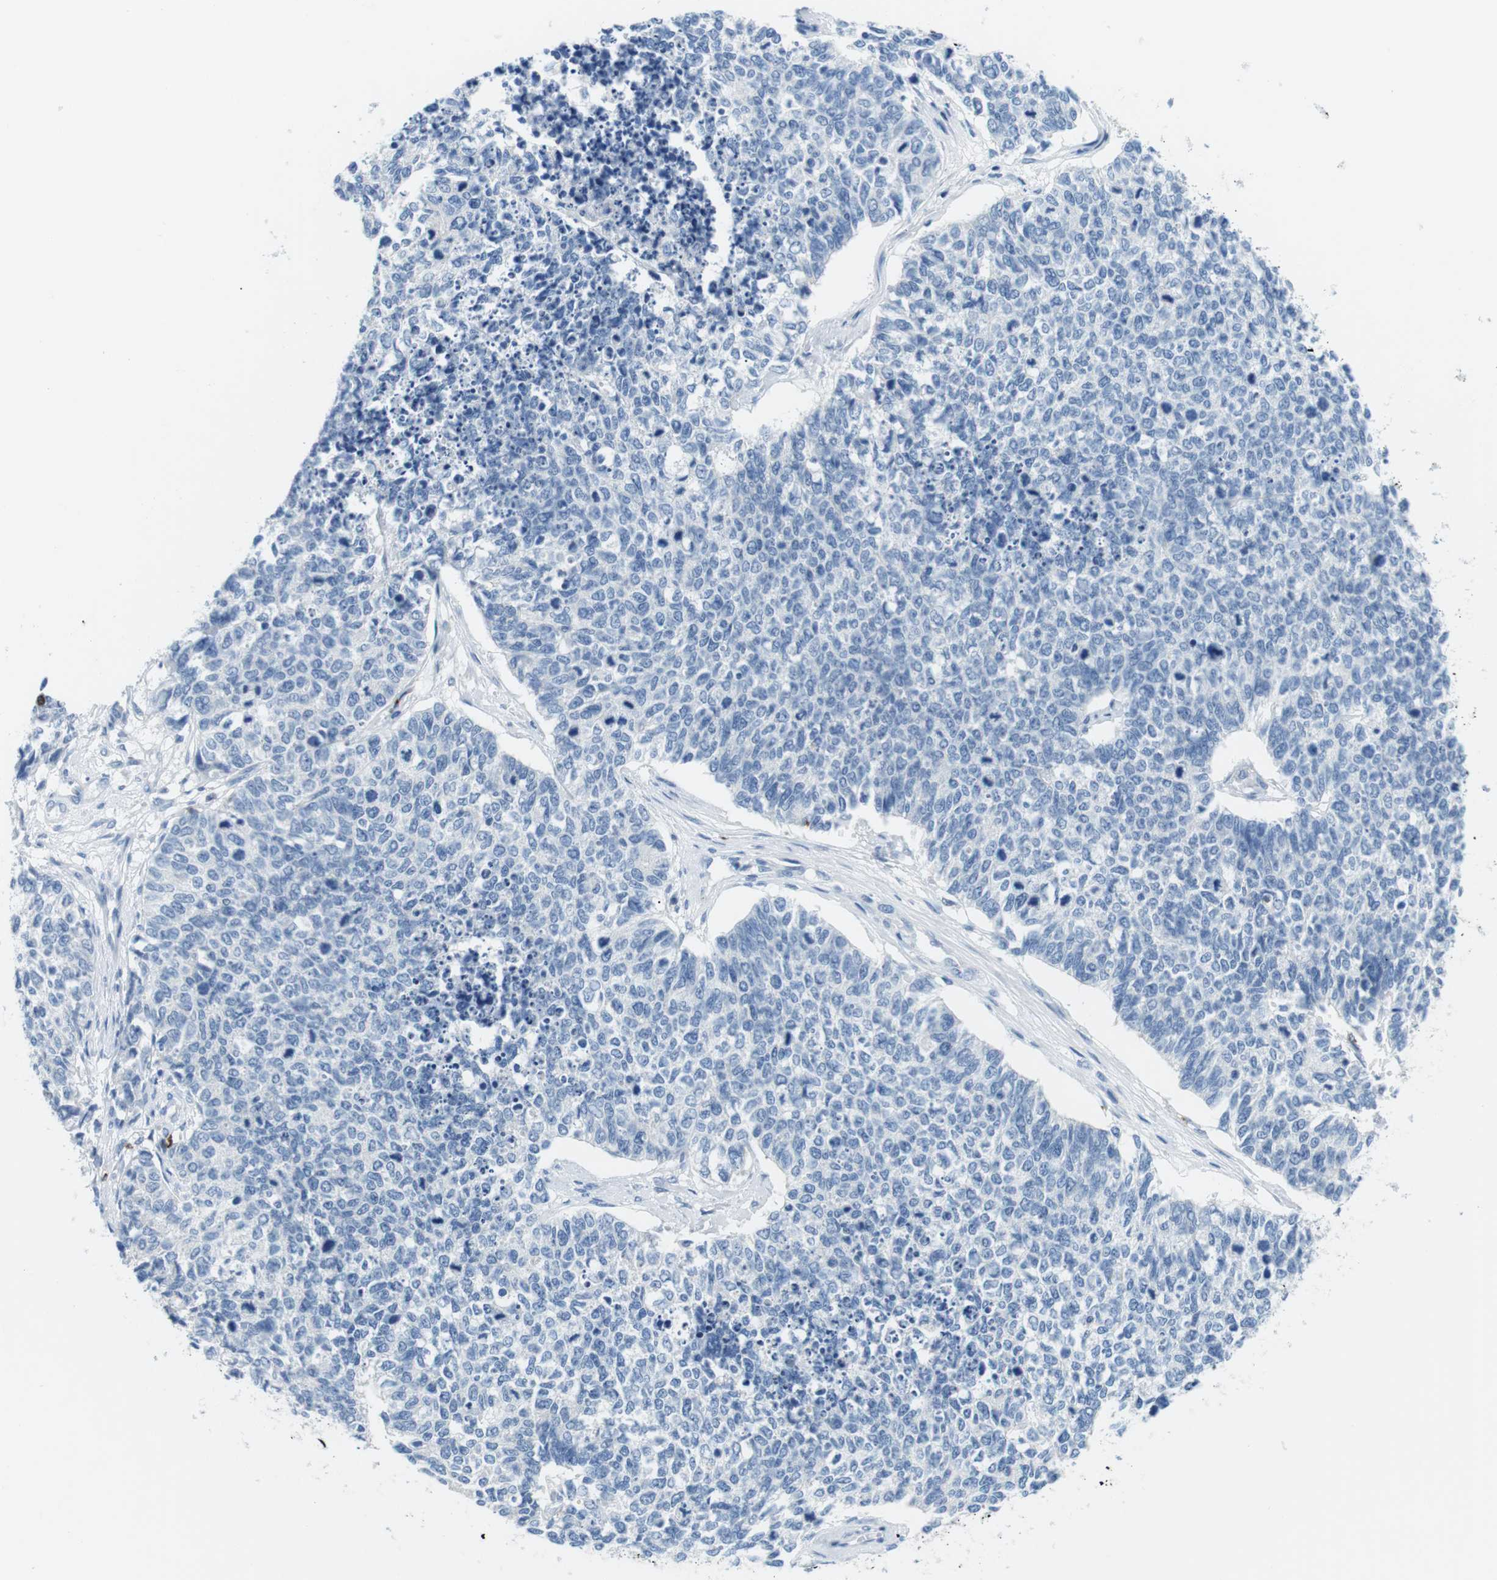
{"staining": {"intensity": "negative", "quantity": "none", "location": "none"}, "tissue": "cervical cancer", "cell_type": "Tumor cells", "image_type": "cancer", "snomed": [{"axis": "morphology", "description": "Squamous cell carcinoma, NOS"}, {"axis": "topography", "description": "Cervix"}], "caption": "An IHC photomicrograph of cervical cancer is shown. There is no staining in tumor cells of cervical cancer.", "gene": "TNFRSF4", "patient": {"sex": "female", "age": 63}}